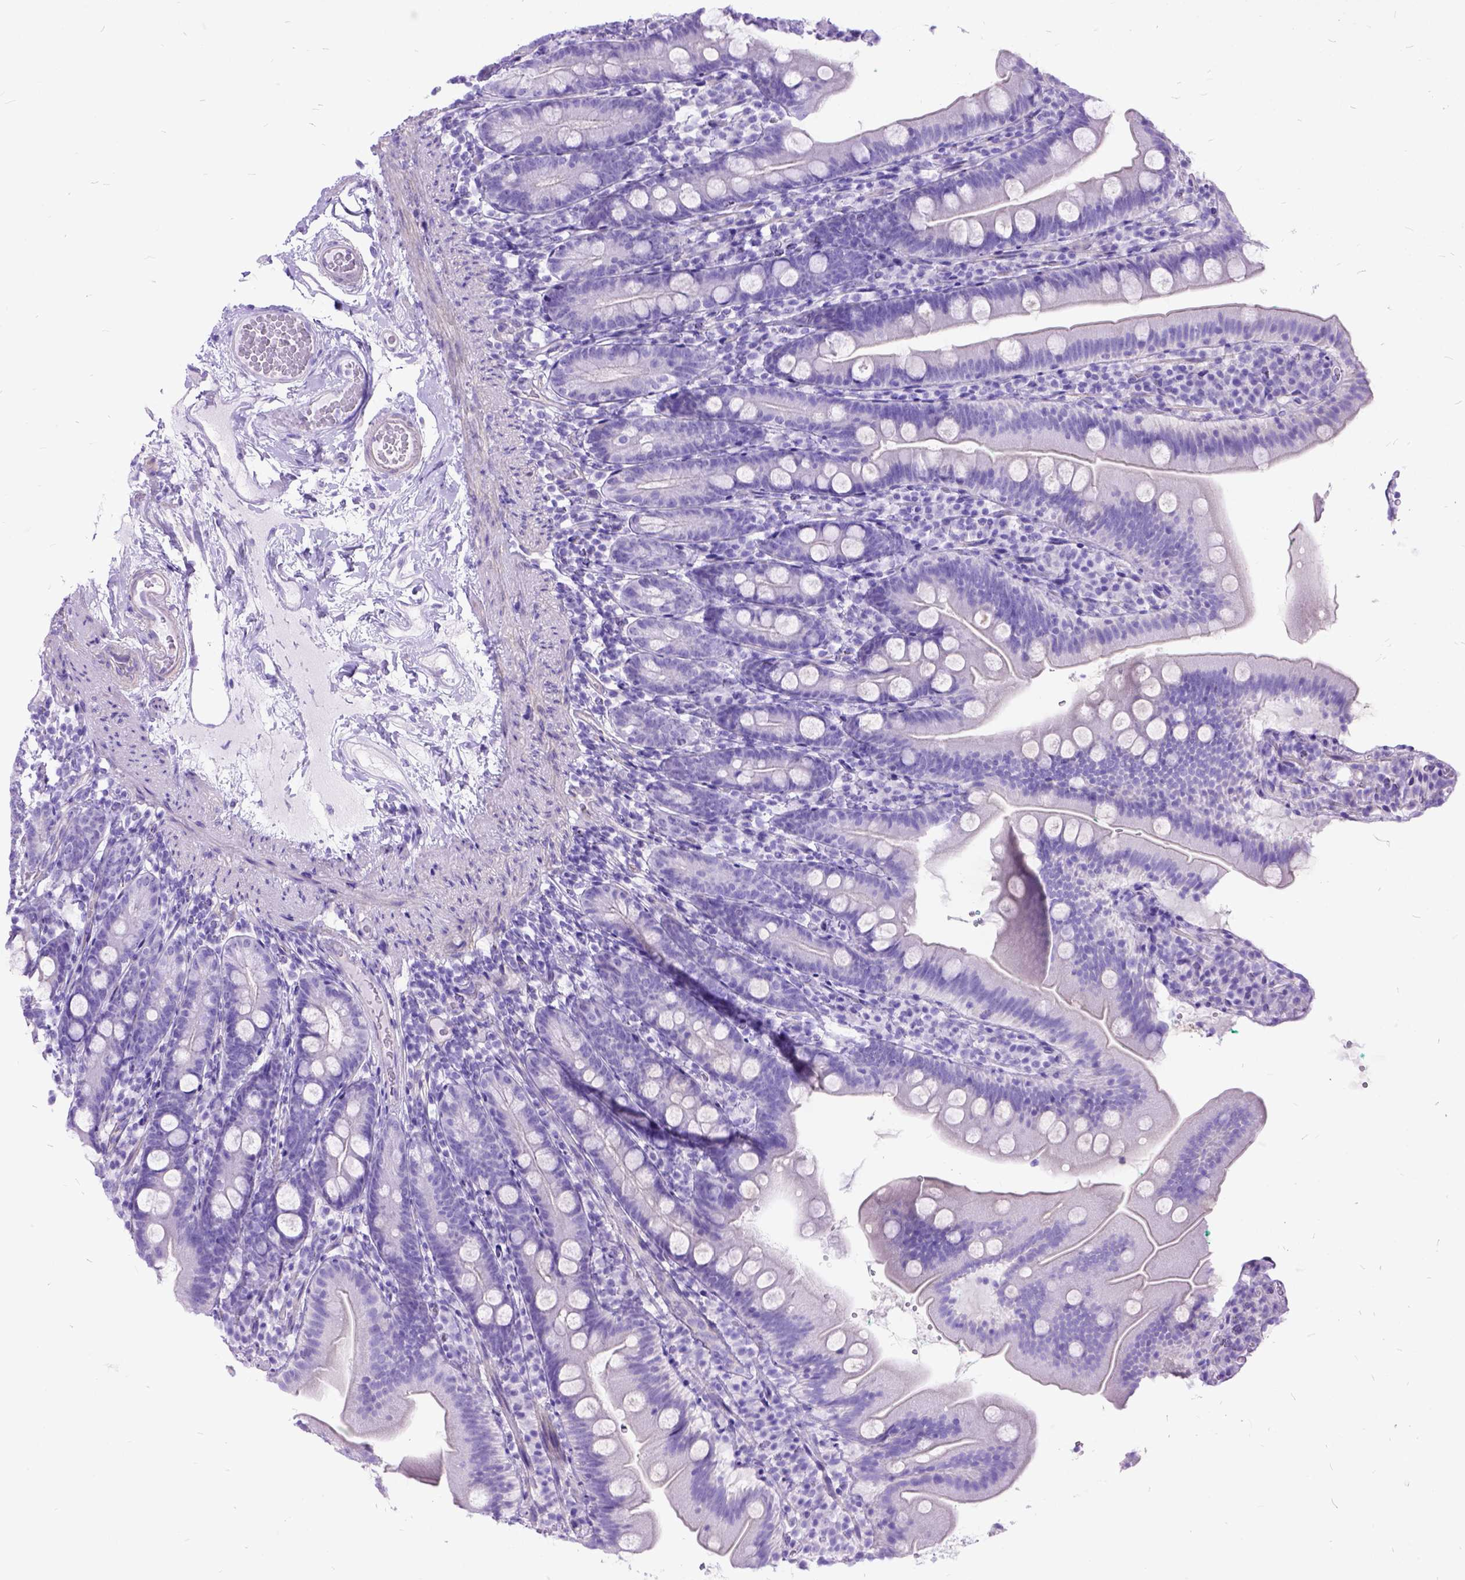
{"staining": {"intensity": "negative", "quantity": "none", "location": "none"}, "tissue": "duodenum", "cell_type": "Glandular cells", "image_type": "normal", "snomed": [{"axis": "morphology", "description": "Normal tissue, NOS"}, {"axis": "topography", "description": "Duodenum"}], "caption": "Immunohistochemistry micrograph of unremarkable duodenum stained for a protein (brown), which exhibits no staining in glandular cells. (DAB IHC, high magnification).", "gene": "ARL9", "patient": {"sex": "female", "age": 67}}